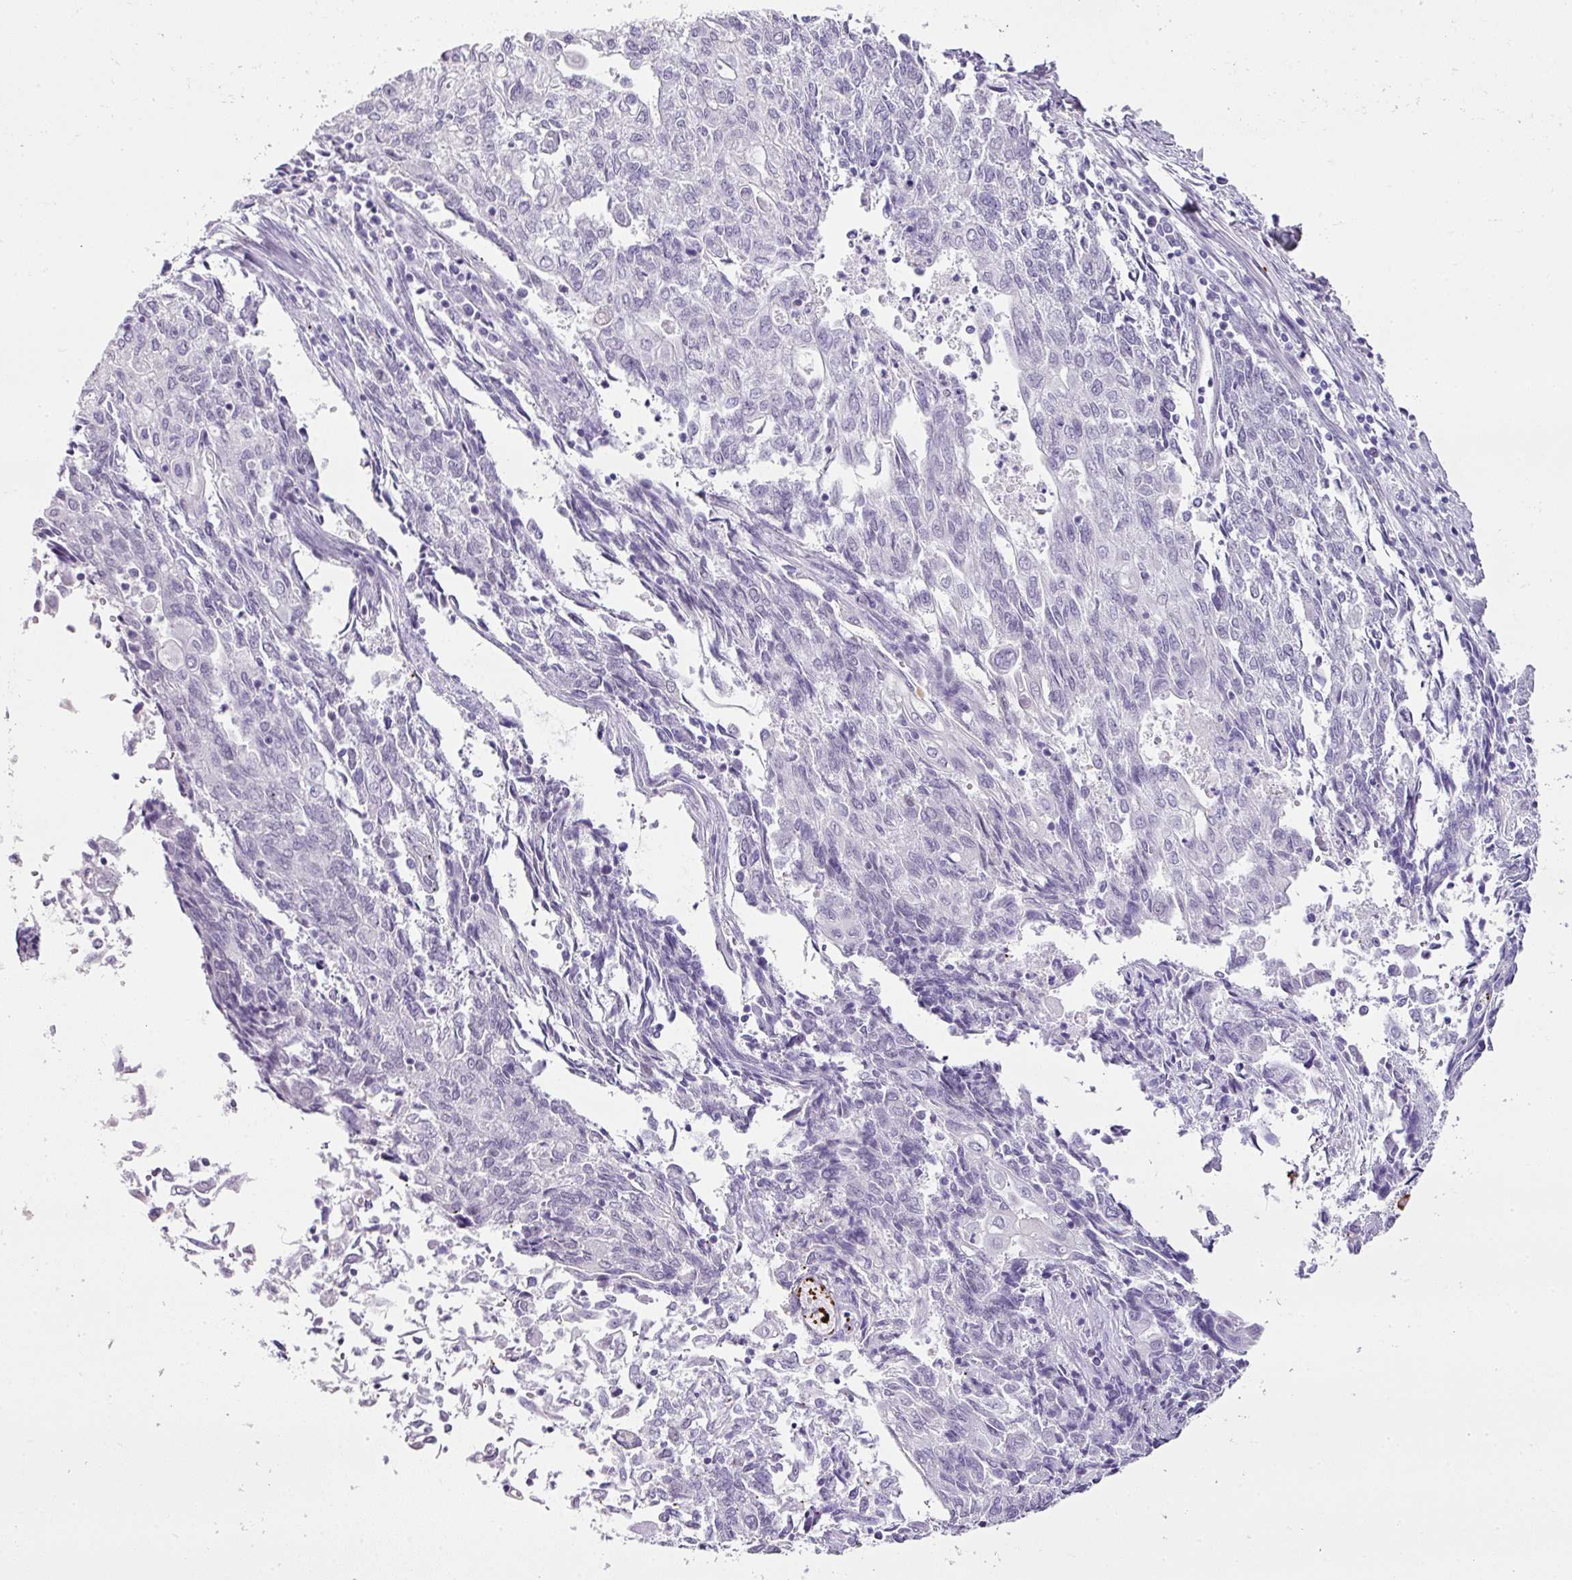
{"staining": {"intensity": "negative", "quantity": "none", "location": "none"}, "tissue": "endometrial cancer", "cell_type": "Tumor cells", "image_type": "cancer", "snomed": [{"axis": "morphology", "description": "Adenocarcinoma, NOS"}, {"axis": "topography", "description": "Endometrium"}], "caption": "Tumor cells show no significant protein expression in adenocarcinoma (endometrial).", "gene": "CMTM5", "patient": {"sex": "female", "age": 54}}